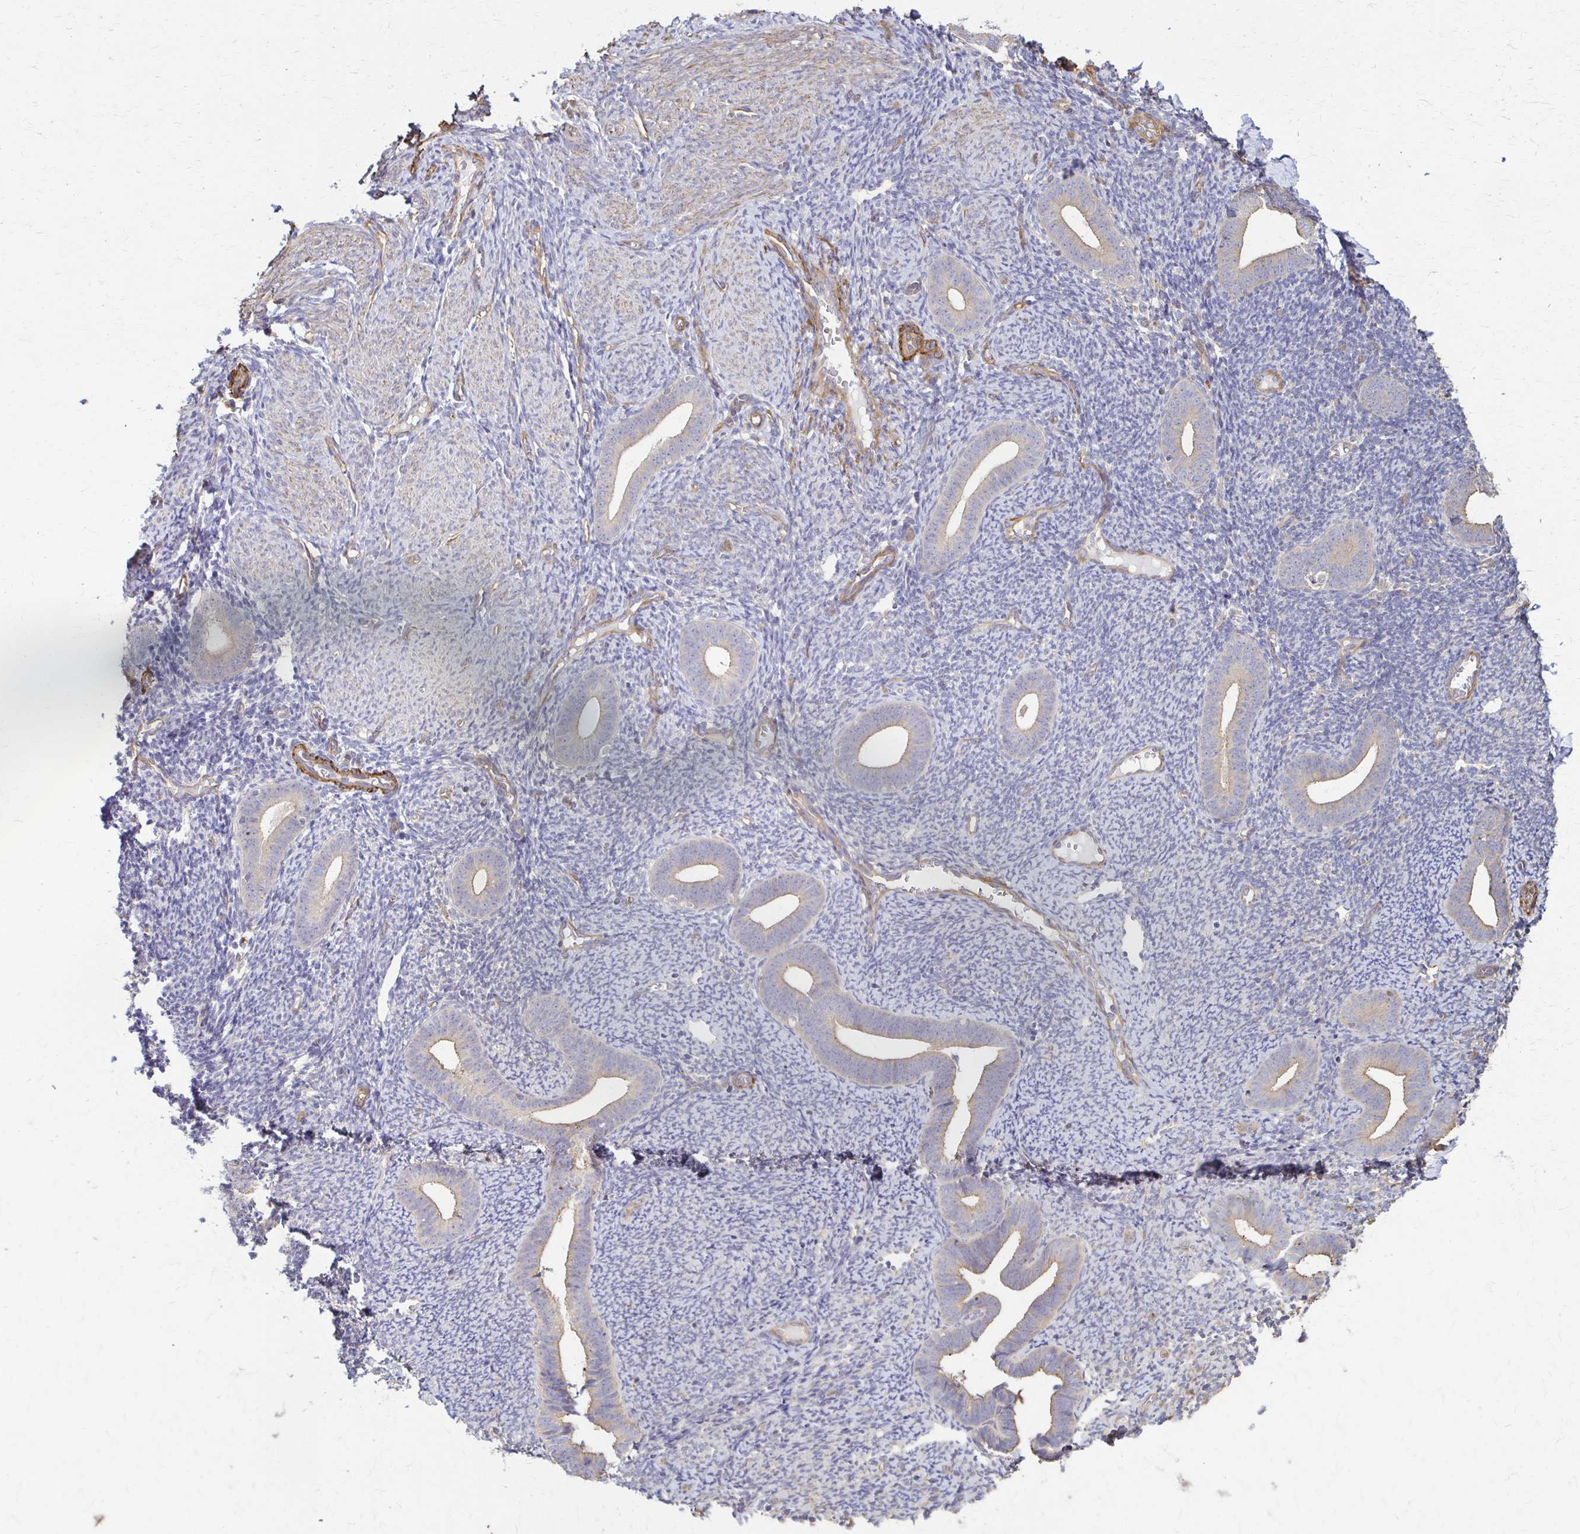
{"staining": {"intensity": "negative", "quantity": "none", "location": "none"}, "tissue": "endometrium", "cell_type": "Cells in endometrial stroma", "image_type": "normal", "snomed": [{"axis": "morphology", "description": "Normal tissue, NOS"}, {"axis": "topography", "description": "Endometrium"}], "caption": "The photomicrograph exhibits no significant staining in cells in endometrial stroma of endometrium.", "gene": "DSP", "patient": {"sex": "female", "age": 39}}